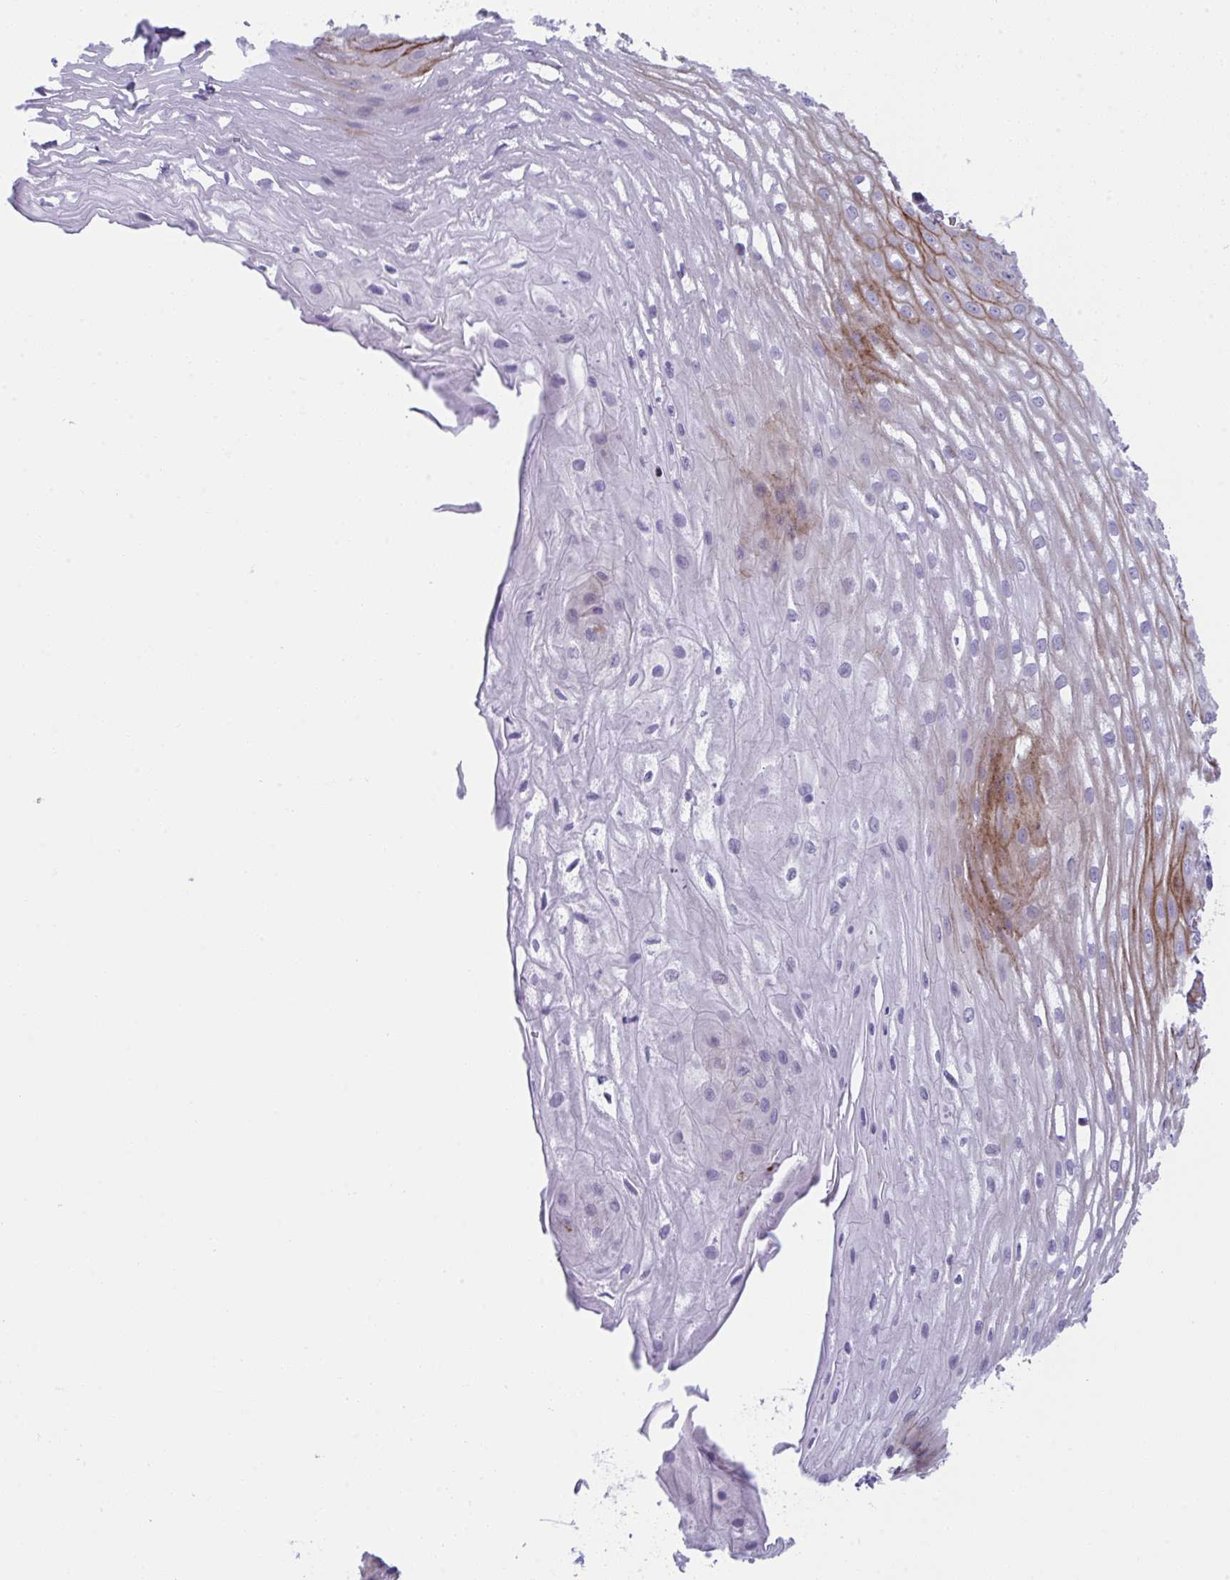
{"staining": {"intensity": "moderate", "quantity": "<25%", "location": "cytoplasmic/membranous"}, "tissue": "esophagus", "cell_type": "Squamous epithelial cells", "image_type": "normal", "snomed": [{"axis": "morphology", "description": "Normal tissue, NOS"}, {"axis": "topography", "description": "Esophagus"}], "caption": "A low amount of moderate cytoplasmic/membranous expression is identified in about <25% of squamous epithelial cells in normal esophagus. (DAB (3,3'-diaminobenzidine) IHC, brown staining for protein, blue staining for nuclei).", "gene": "MYL12A", "patient": {"sex": "male", "age": 62}}